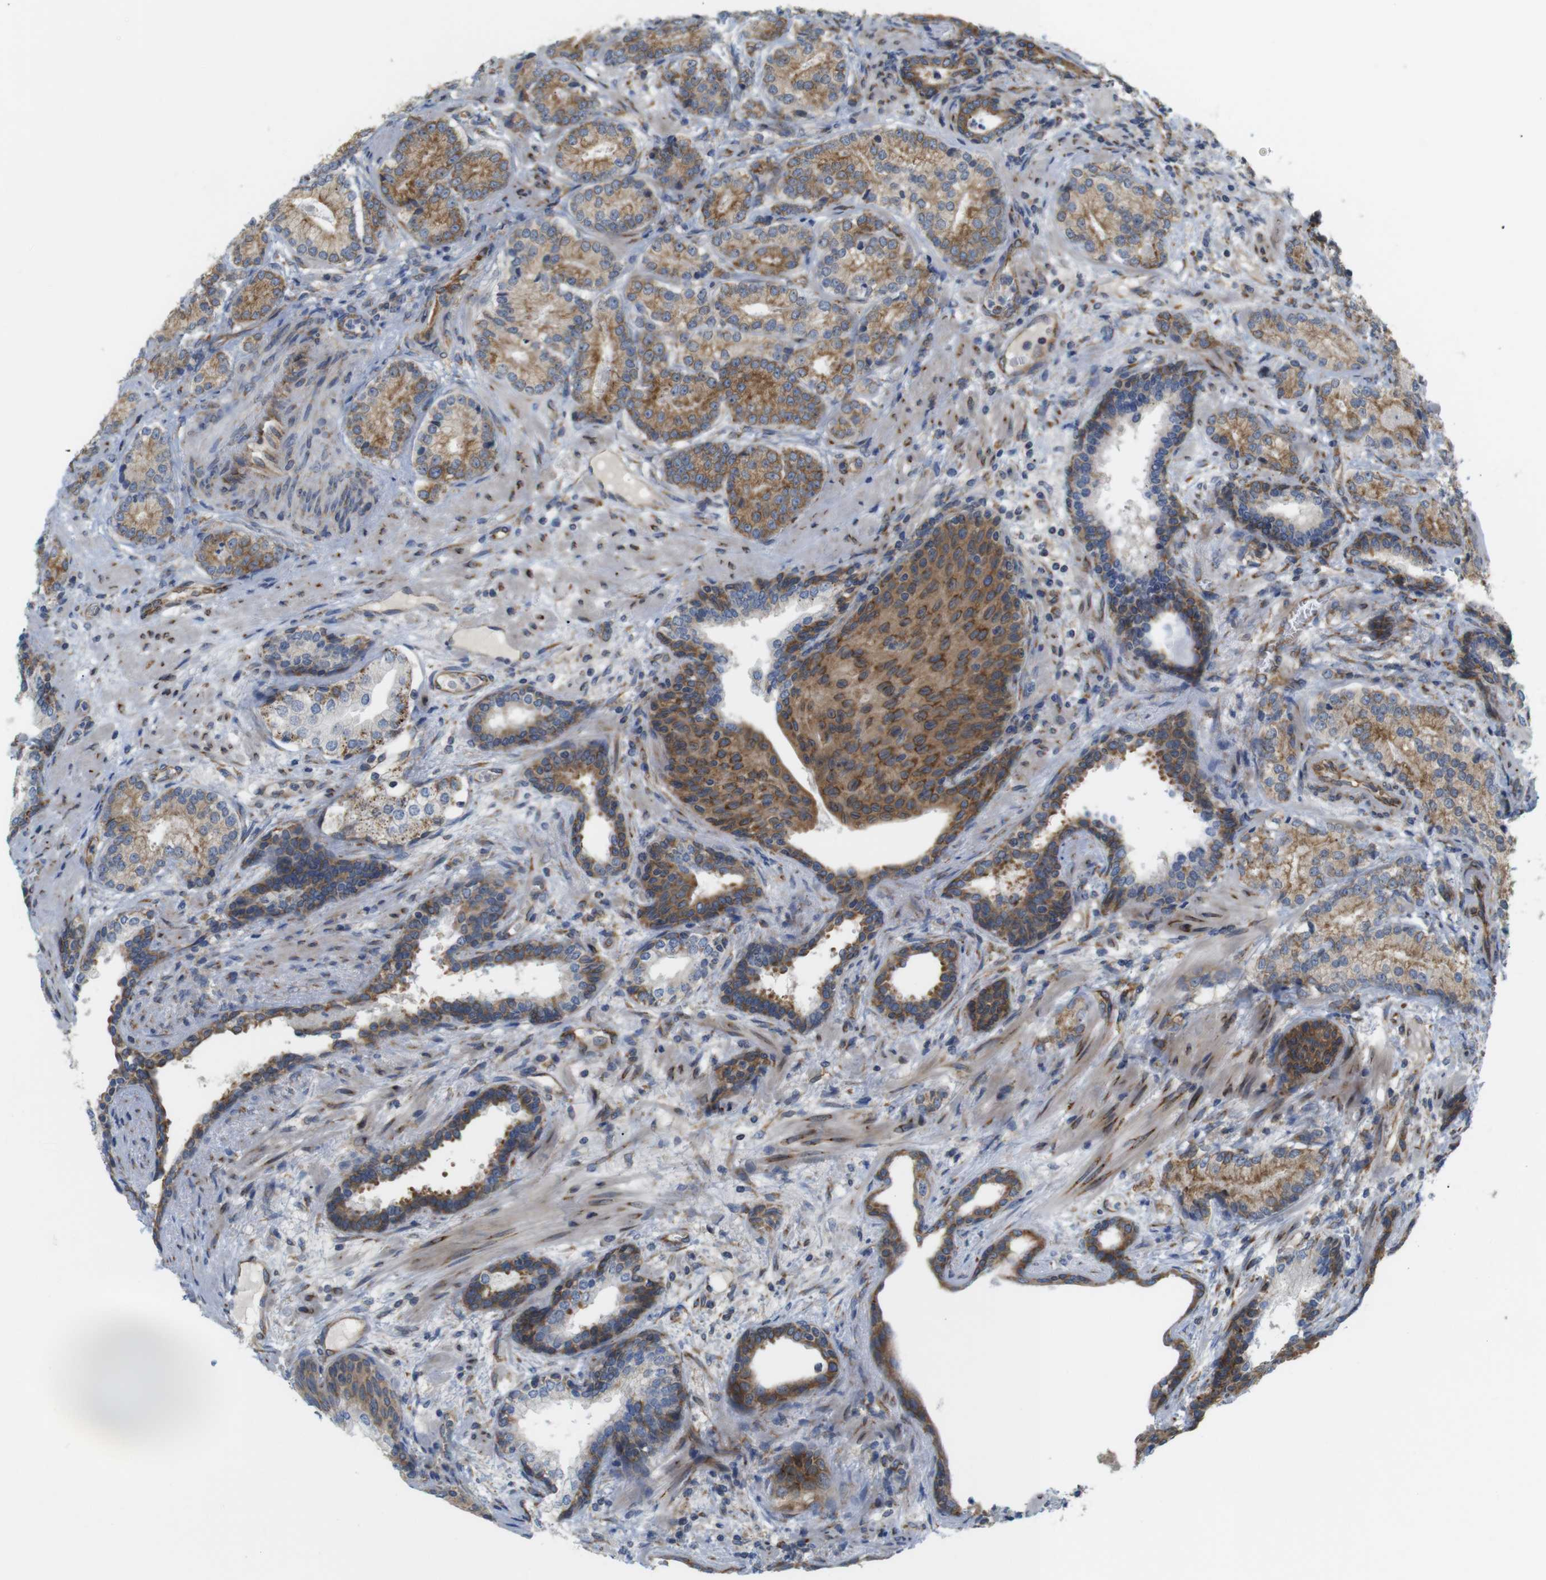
{"staining": {"intensity": "moderate", "quantity": ">75%", "location": "cytoplasmic/membranous"}, "tissue": "prostate cancer", "cell_type": "Tumor cells", "image_type": "cancer", "snomed": [{"axis": "morphology", "description": "Adenocarcinoma, High grade"}, {"axis": "topography", "description": "Prostate"}], "caption": "Prostate adenocarcinoma (high-grade) stained with immunohistochemistry (IHC) displays moderate cytoplasmic/membranous expression in approximately >75% of tumor cells.", "gene": "PCNX2", "patient": {"sex": "male", "age": 61}}